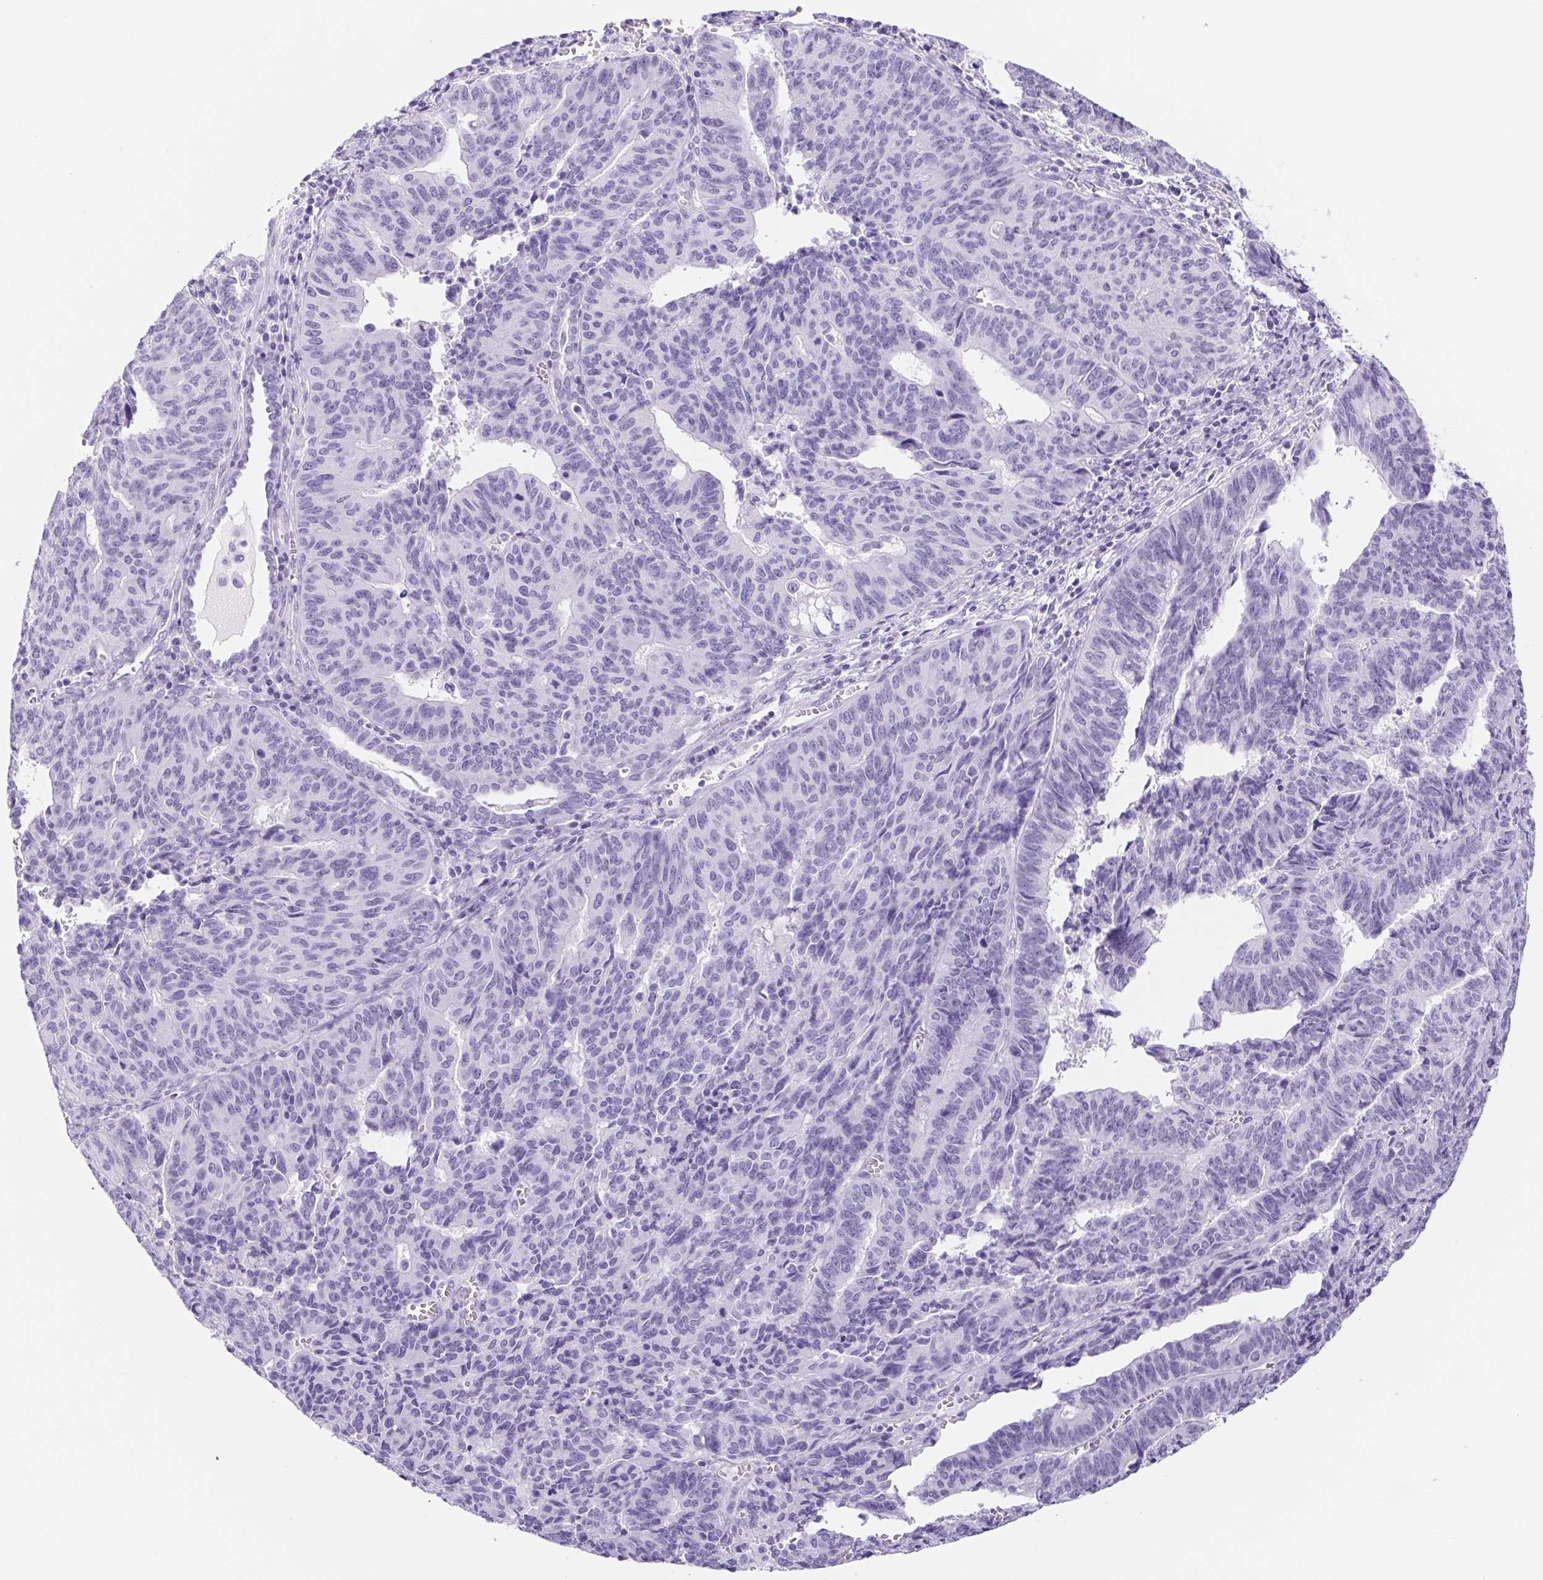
{"staining": {"intensity": "negative", "quantity": "none", "location": "none"}, "tissue": "endometrial cancer", "cell_type": "Tumor cells", "image_type": "cancer", "snomed": [{"axis": "morphology", "description": "Adenocarcinoma, NOS"}, {"axis": "topography", "description": "Endometrium"}], "caption": "Endometrial adenocarcinoma was stained to show a protein in brown. There is no significant staining in tumor cells.", "gene": "CYP21A2", "patient": {"sex": "female", "age": 65}}